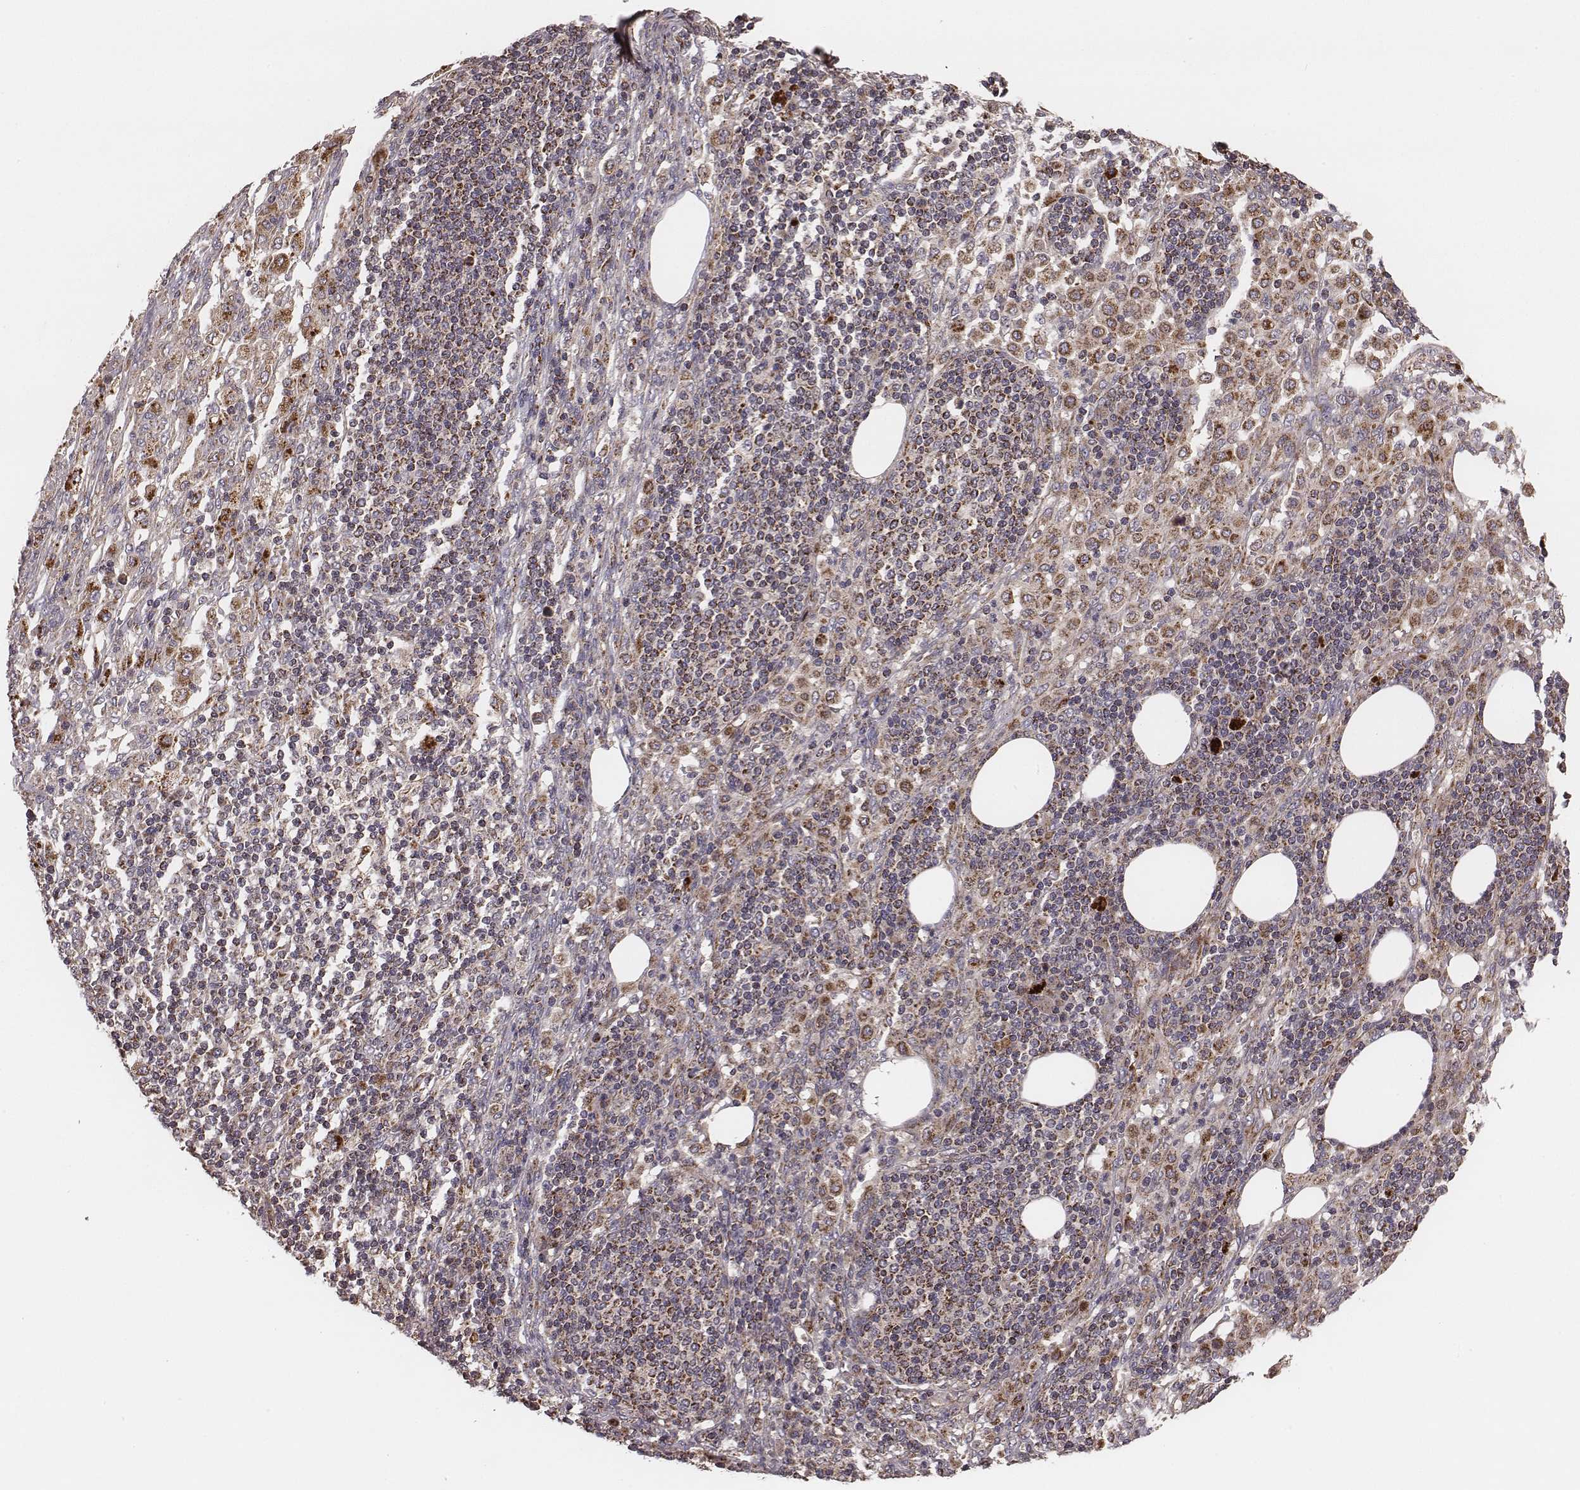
{"staining": {"intensity": "moderate", "quantity": ">75%", "location": "cytoplasmic/membranous"}, "tissue": "pancreatic cancer", "cell_type": "Tumor cells", "image_type": "cancer", "snomed": [{"axis": "morphology", "description": "Adenocarcinoma, NOS"}, {"axis": "topography", "description": "Pancreas"}], "caption": "A brown stain highlights moderate cytoplasmic/membranous expression of a protein in adenocarcinoma (pancreatic) tumor cells.", "gene": "ZDHHC21", "patient": {"sex": "female", "age": 61}}